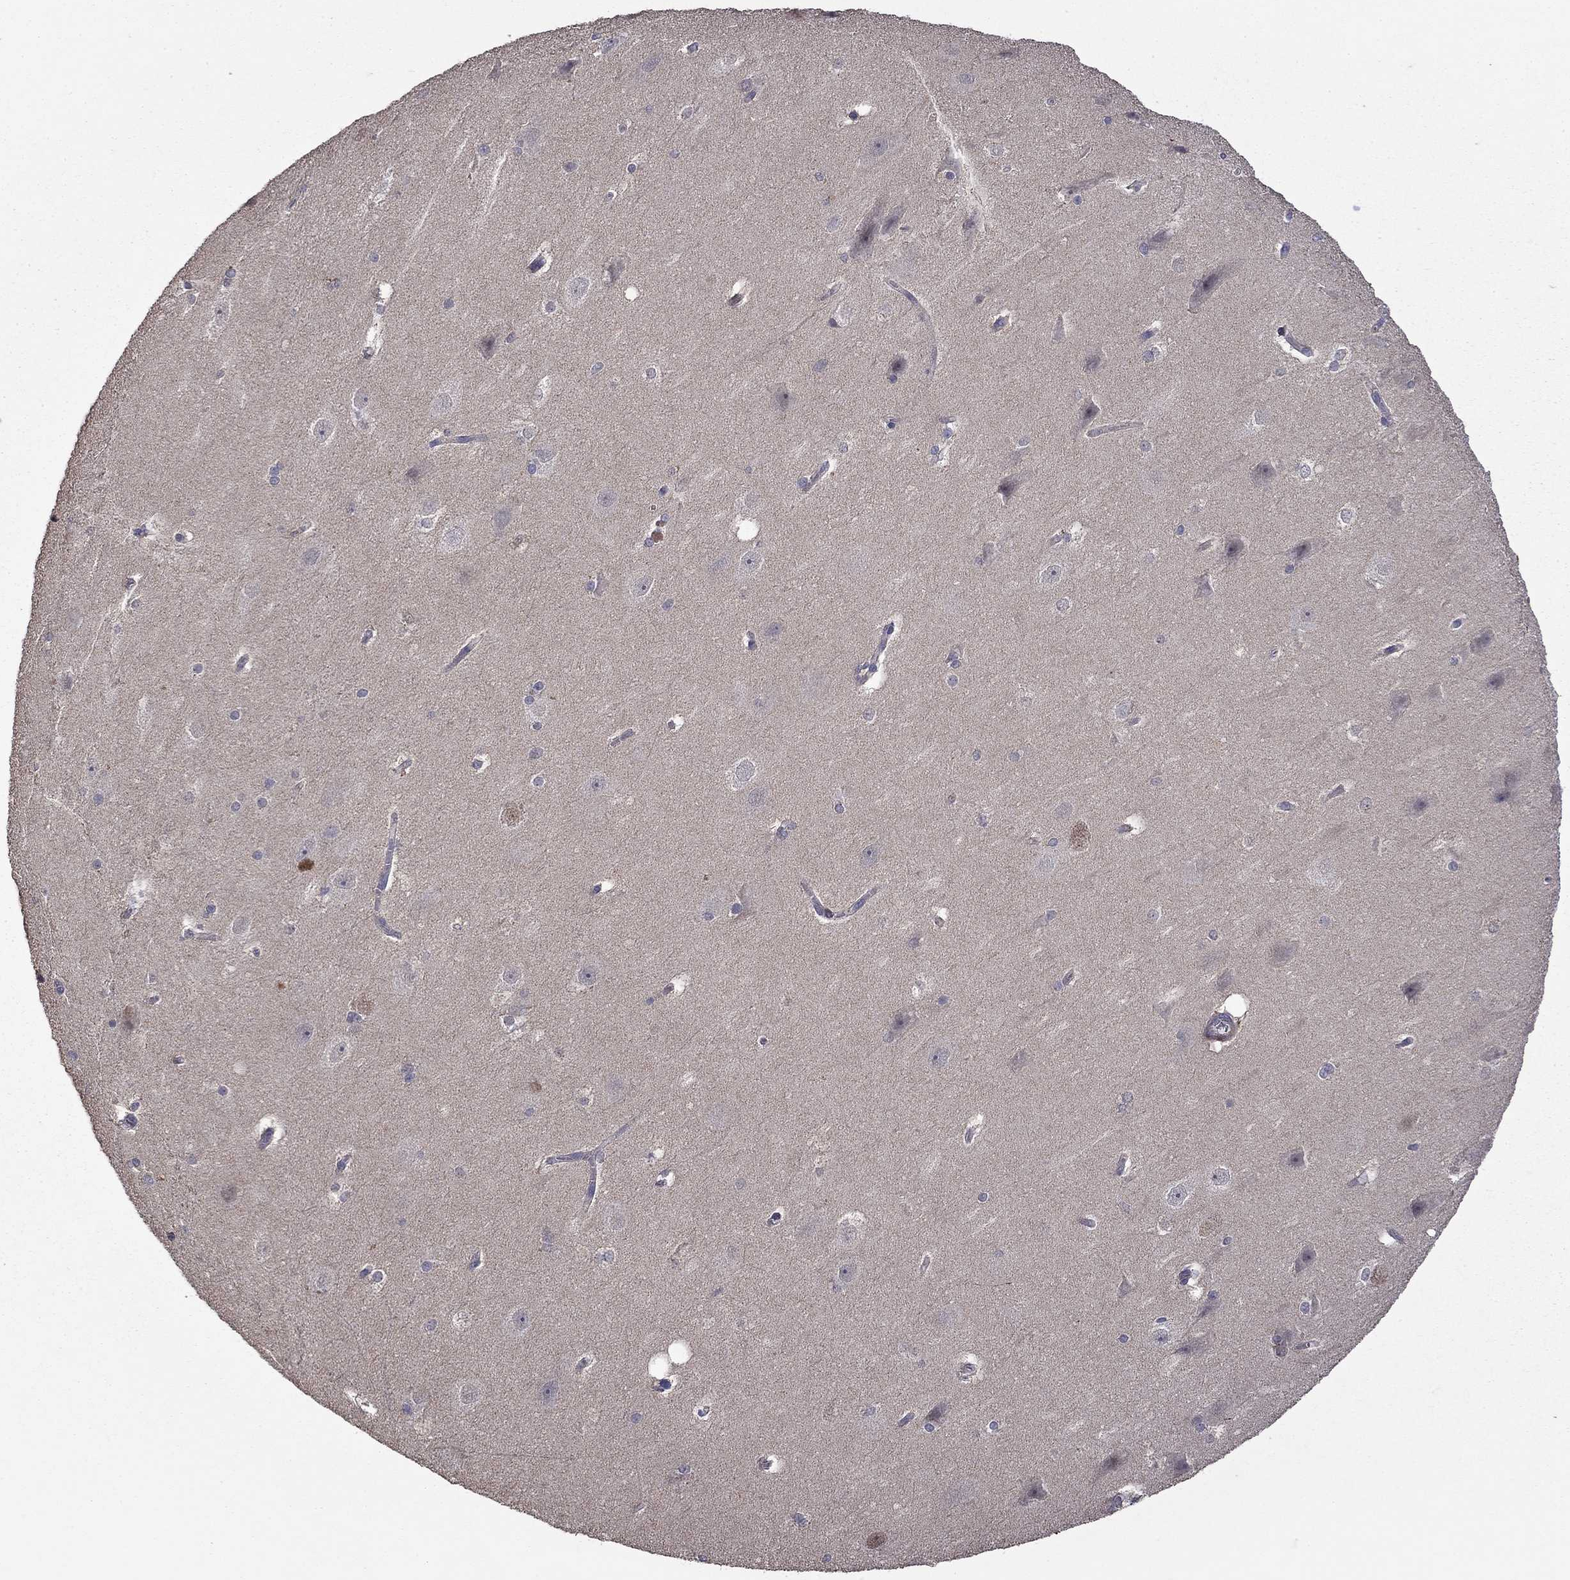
{"staining": {"intensity": "negative", "quantity": "none", "location": "none"}, "tissue": "hippocampus", "cell_type": "Glial cells", "image_type": "normal", "snomed": [{"axis": "morphology", "description": "Normal tissue, NOS"}, {"axis": "topography", "description": "Cerebral cortex"}, {"axis": "topography", "description": "Hippocampus"}], "caption": "The micrograph reveals no significant expression in glial cells of hippocampus. Brightfield microscopy of immunohistochemistry stained with DAB (3,3'-diaminobenzidine) (brown) and hematoxylin (blue), captured at high magnification.", "gene": "SATB1", "patient": {"sex": "female", "age": 19}}